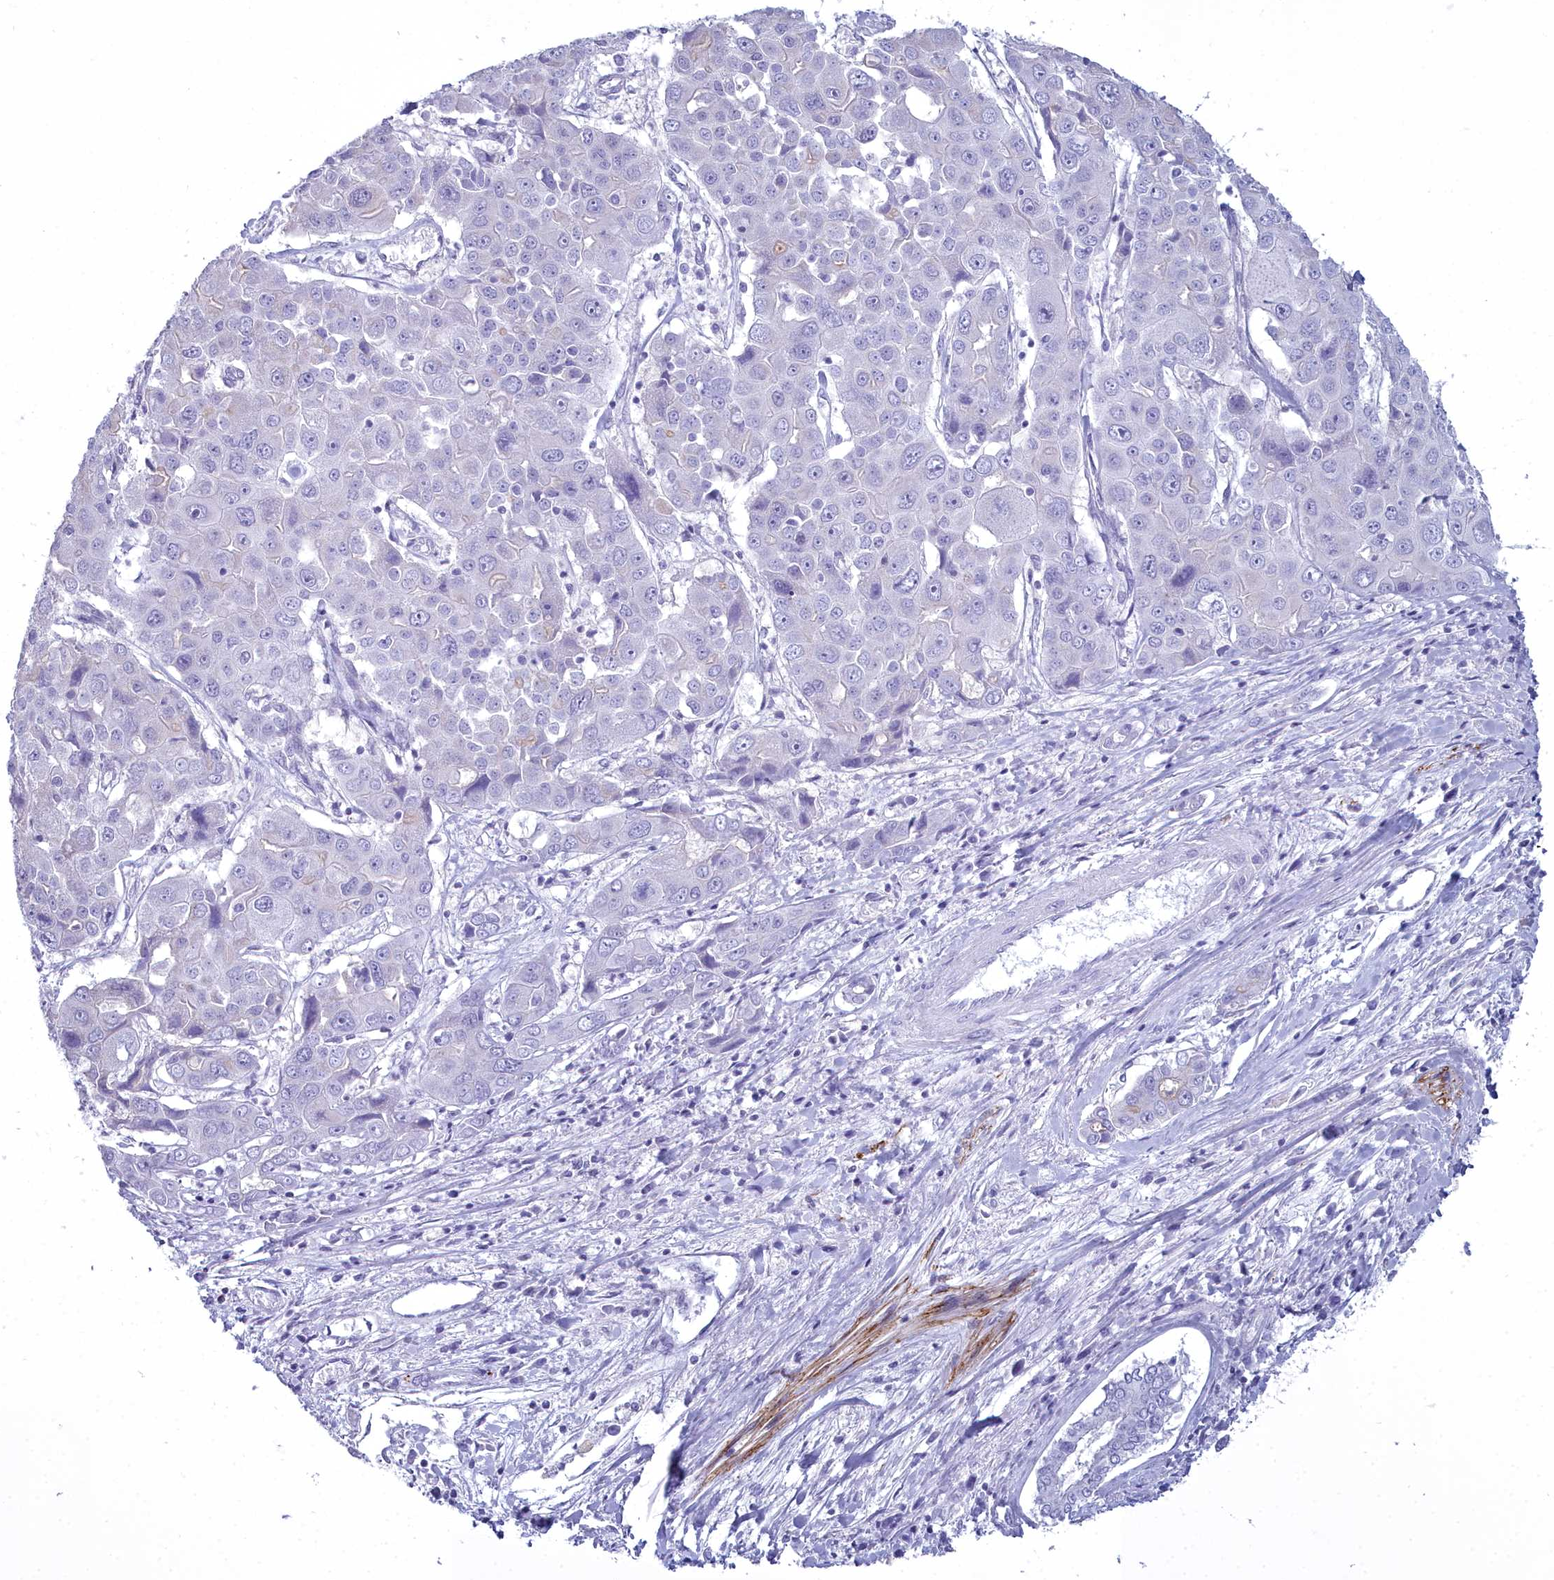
{"staining": {"intensity": "negative", "quantity": "none", "location": "none"}, "tissue": "liver cancer", "cell_type": "Tumor cells", "image_type": "cancer", "snomed": [{"axis": "morphology", "description": "Cholangiocarcinoma"}, {"axis": "topography", "description": "Liver"}], "caption": "Immunohistochemical staining of human liver cancer (cholangiocarcinoma) reveals no significant positivity in tumor cells.", "gene": "MAP6", "patient": {"sex": "male", "age": 67}}